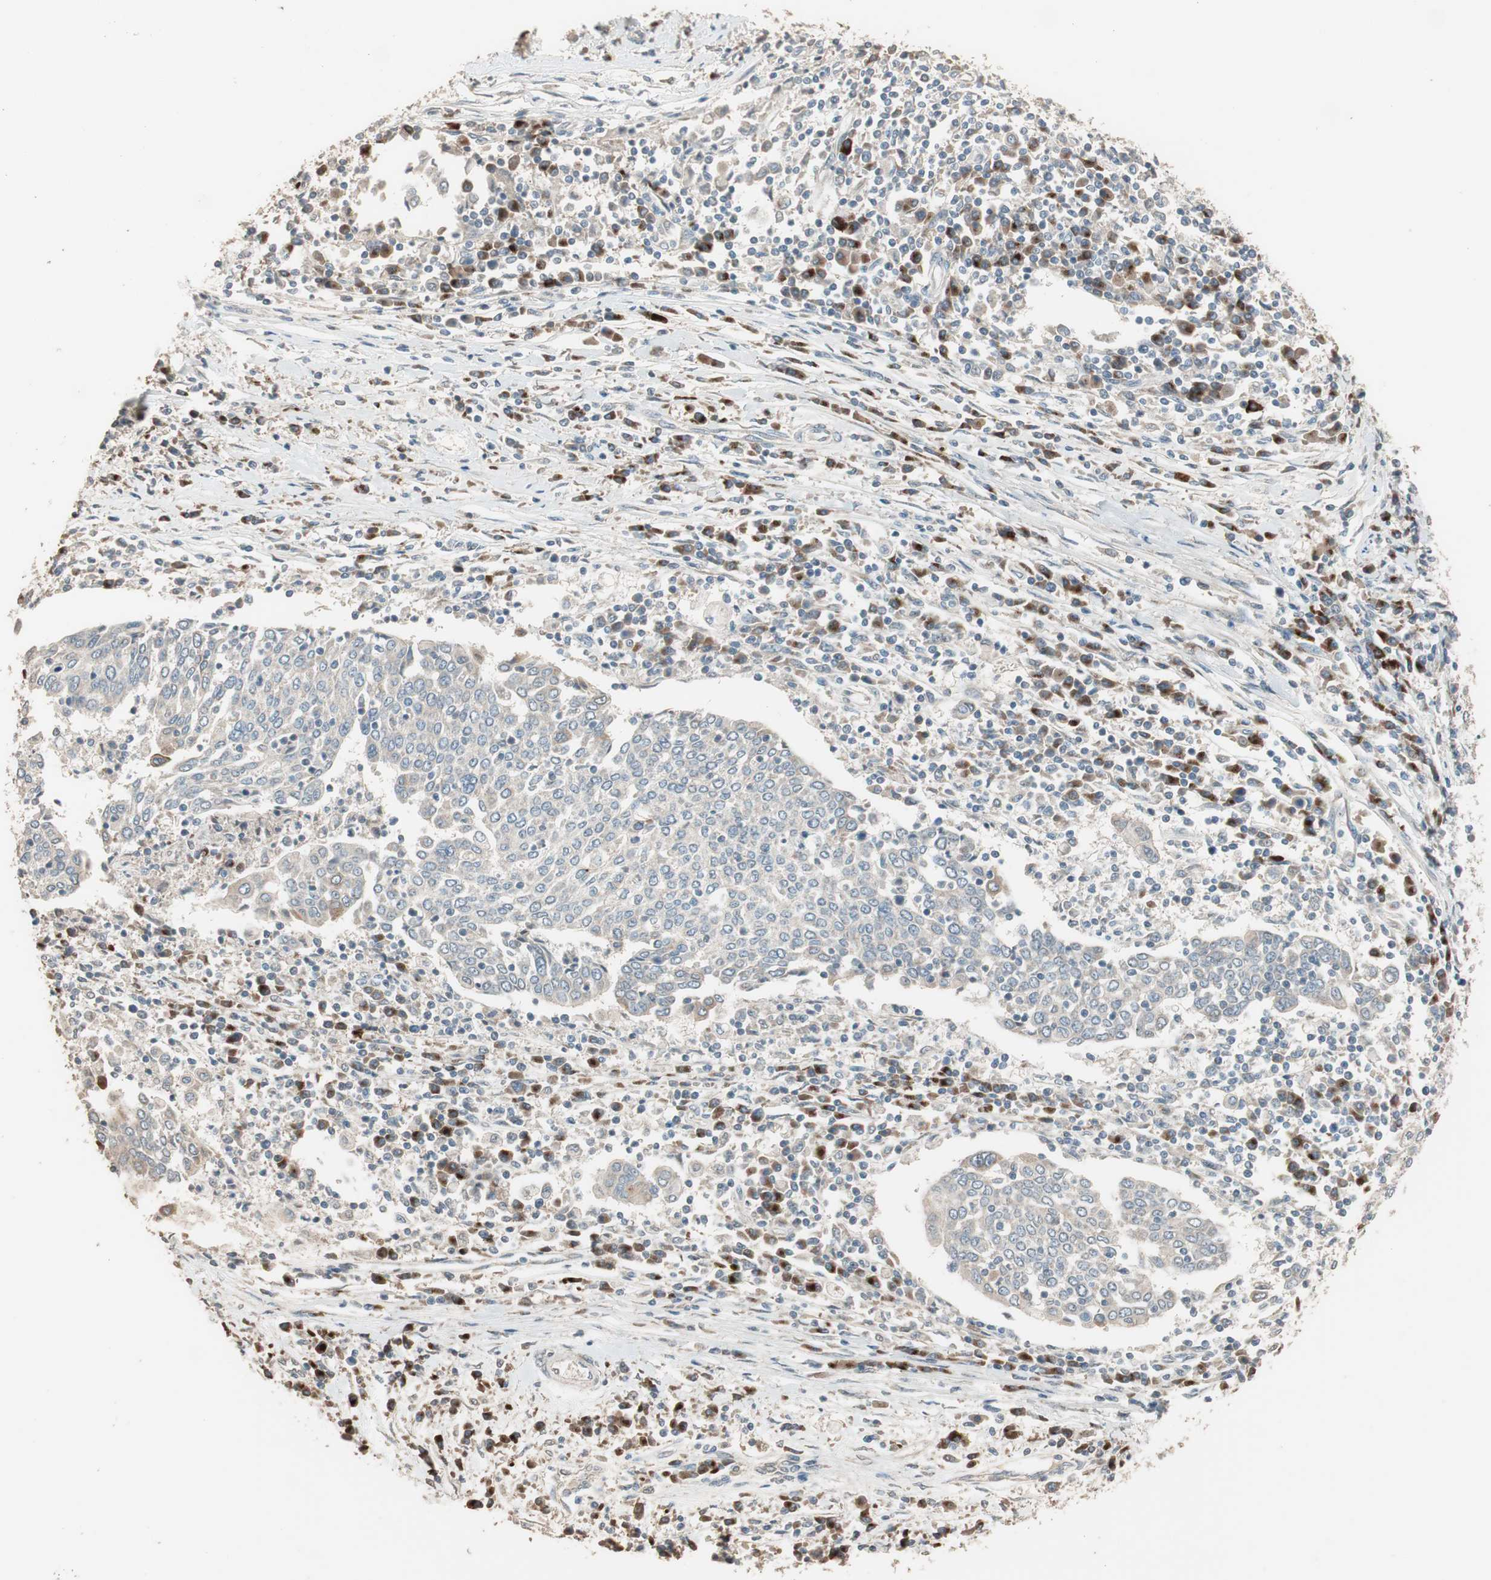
{"staining": {"intensity": "weak", "quantity": ">75%", "location": "cytoplasmic/membranous"}, "tissue": "cervical cancer", "cell_type": "Tumor cells", "image_type": "cancer", "snomed": [{"axis": "morphology", "description": "Squamous cell carcinoma, NOS"}, {"axis": "topography", "description": "Cervix"}], "caption": "Brown immunohistochemical staining in human cervical cancer (squamous cell carcinoma) displays weak cytoplasmic/membranous positivity in approximately >75% of tumor cells. (Stains: DAB (3,3'-diaminobenzidine) in brown, nuclei in blue, Microscopy: brightfield microscopy at high magnification).", "gene": "RARRES1", "patient": {"sex": "female", "age": 40}}